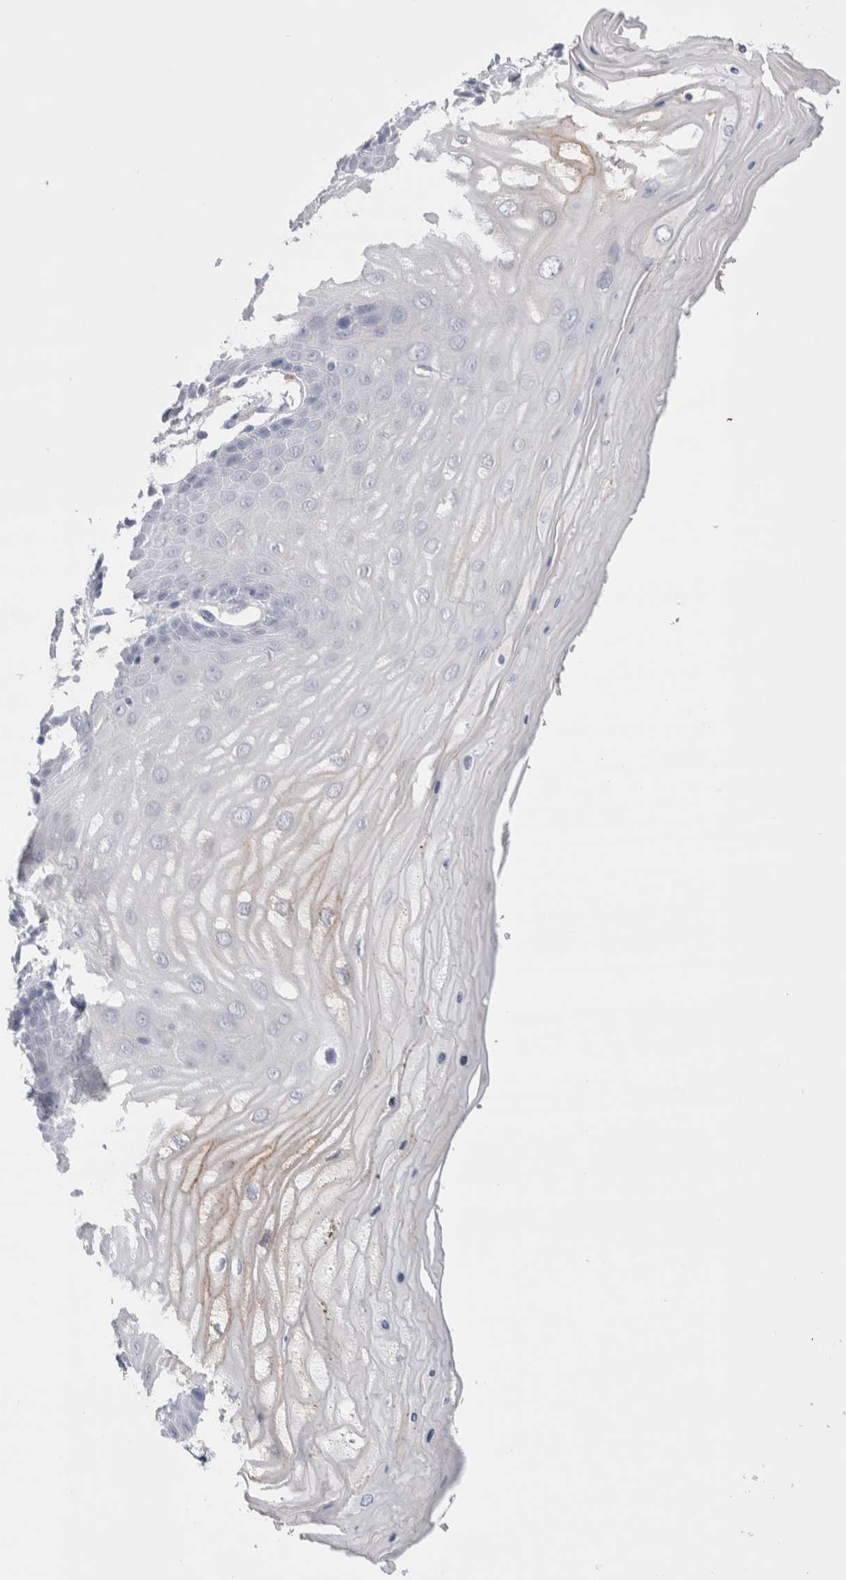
{"staining": {"intensity": "negative", "quantity": "none", "location": "none"}, "tissue": "cervix", "cell_type": "Glandular cells", "image_type": "normal", "snomed": [{"axis": "morphology", "description": "Normal tissue, NOS"}, {"axis": "topography", "description": "Cervix"}], "caption": "The micrograph displays no staining of glandular cells in normal cervix. Nuclei are stained in blue.", "gene": "SEPTIN4", "patient": {"sex": "female", "age": 55}}